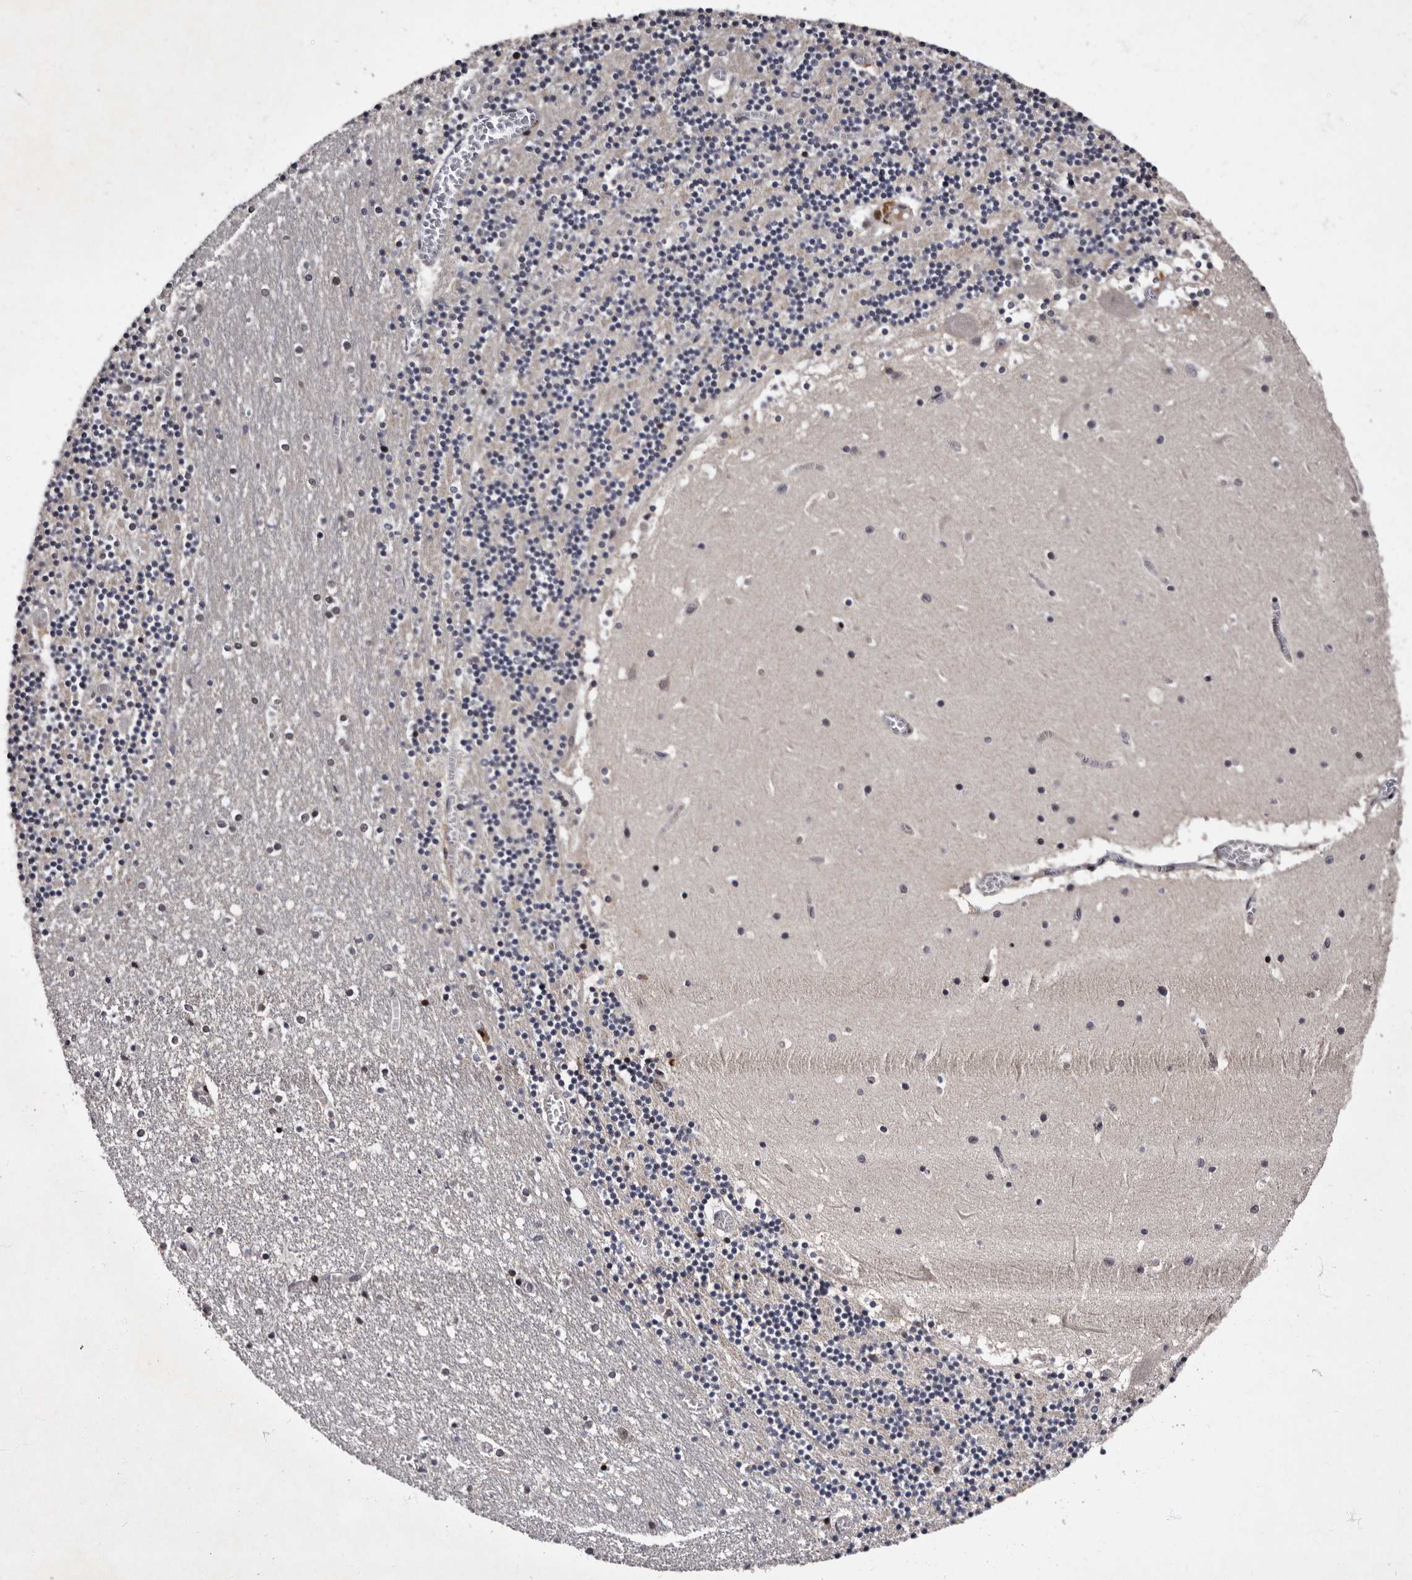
{"staining": {"intensity": "moderate", "quantity": "<25%", "location": "cytoplasmic/membranous,nuclear"}, "tissue": "cerebellum", "cell_type": "Cells in granular layer", "image_type": "normal", "snomed": [{"axis": "morphology", "description": "Normal tissue, NOS"}, {"axis": "topography", "description": "Cerebellum"}], "caption": "The immunohistochemical stain shows moderate cytoplasmic/membranous,nuclear staining in cells in granular layer of normal cerebellum. The protein of interest is shown in brown color, while the nuclei are stained blue.", "gene": "TNKS", "patient": {"sex": "female", "age": 28}}